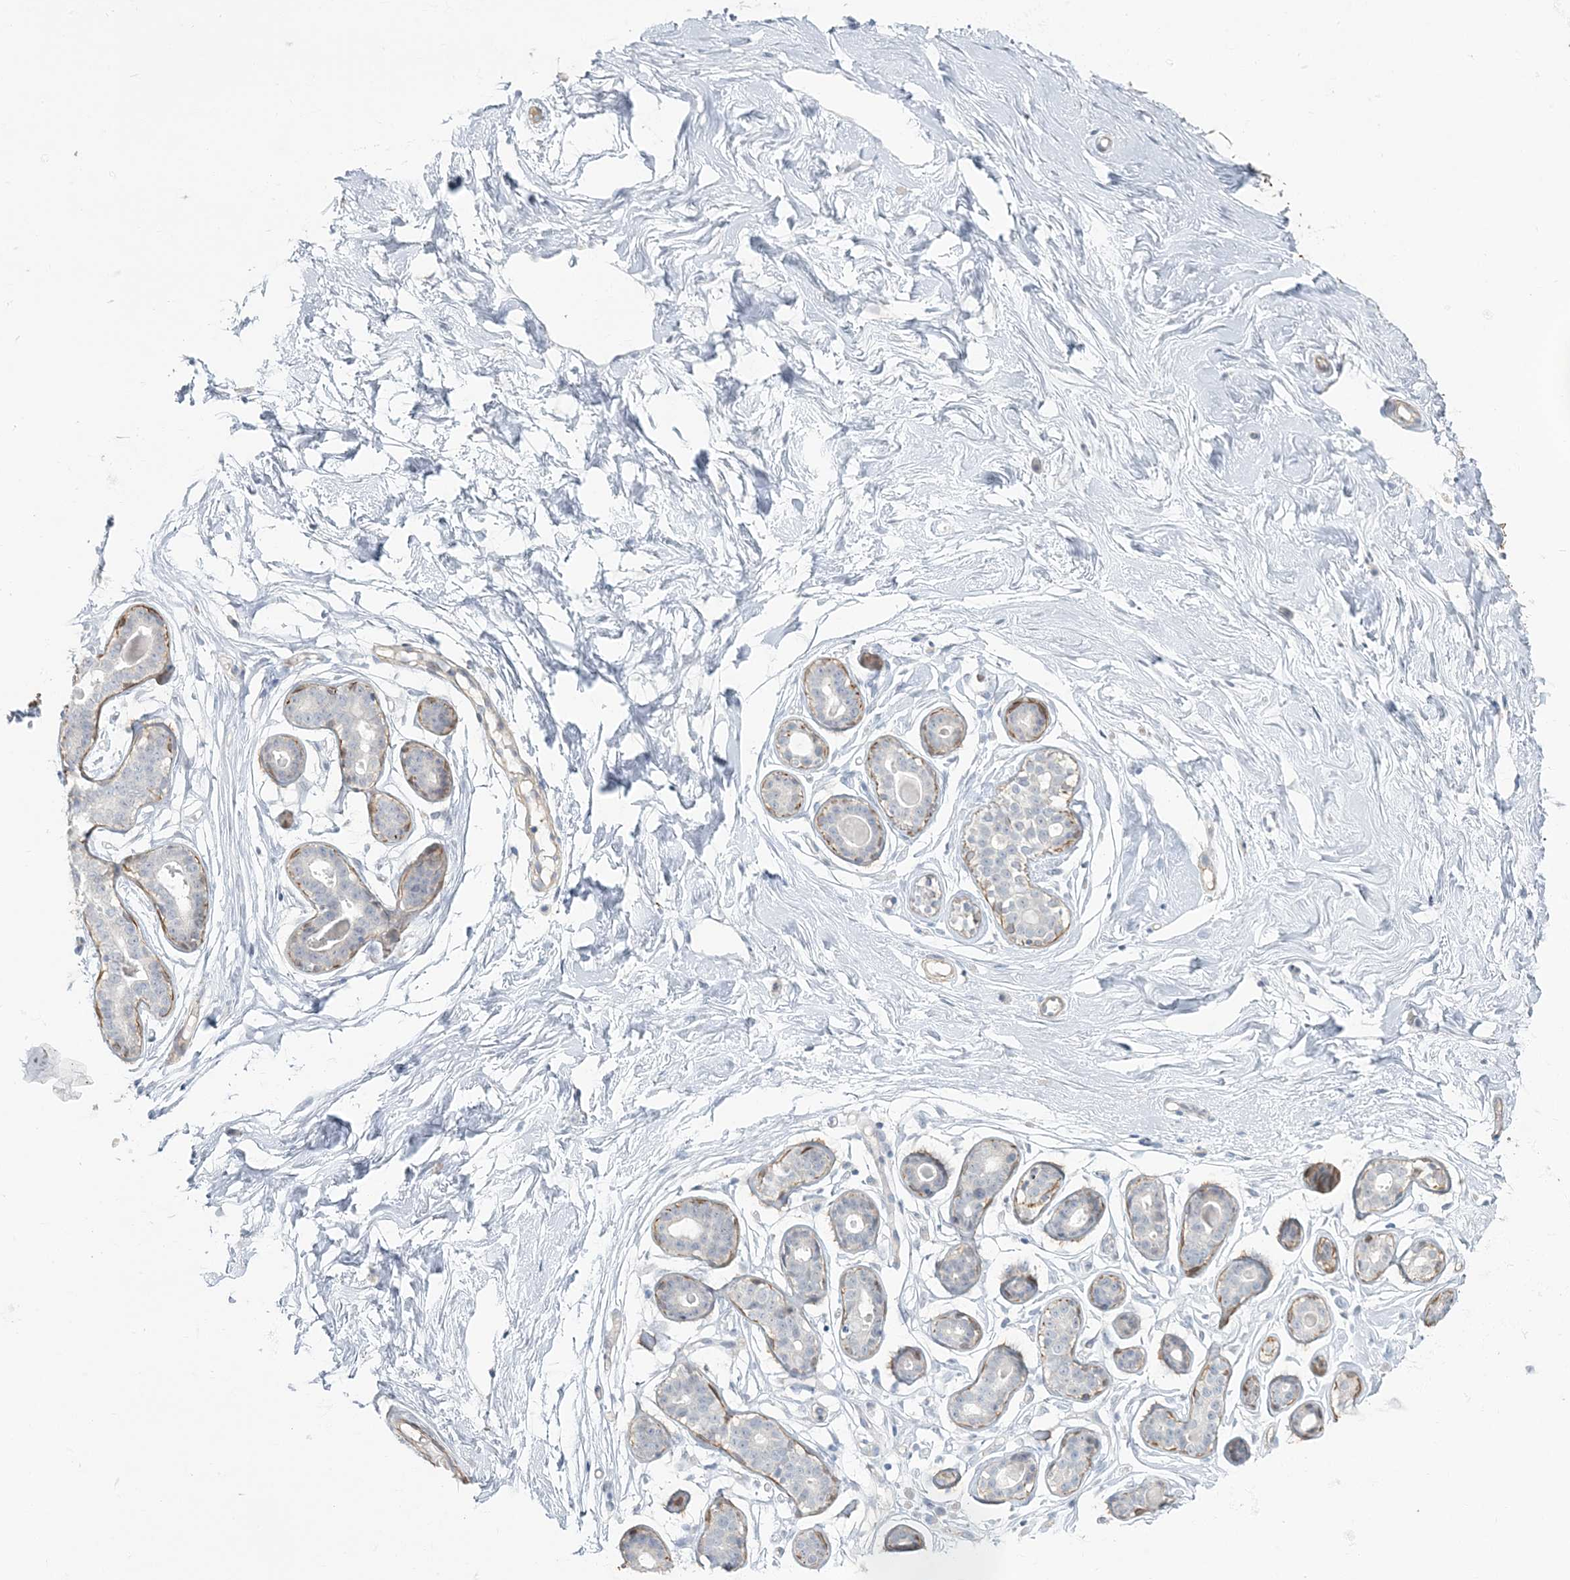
{"staining": {"intensity": "negative", "quantity": "none", "location": "none"}, "tissue": "breast", "cell_type": "Adipocytes", "image_type": "normal", "snomed": [{"axis": "morphology", "description": "Normal tissue, NOS"}, {"axis": "morphology", "description": "Adenoma, NOS"}, {"axis": "topography", "description": "Breast"}], "caption": "A high-resolution image shows immunohistochemistry (IHC) staining of normal breast, which demonstrates no significant staining in adipocytes. The staining was performed using DAB to visualize the protein expression in brown, while the nuclei were stained in blue with hematoxylin (Magnification: 20x).", "gene": "MYOT", "patient": {"sex": "female", "age": 23}}